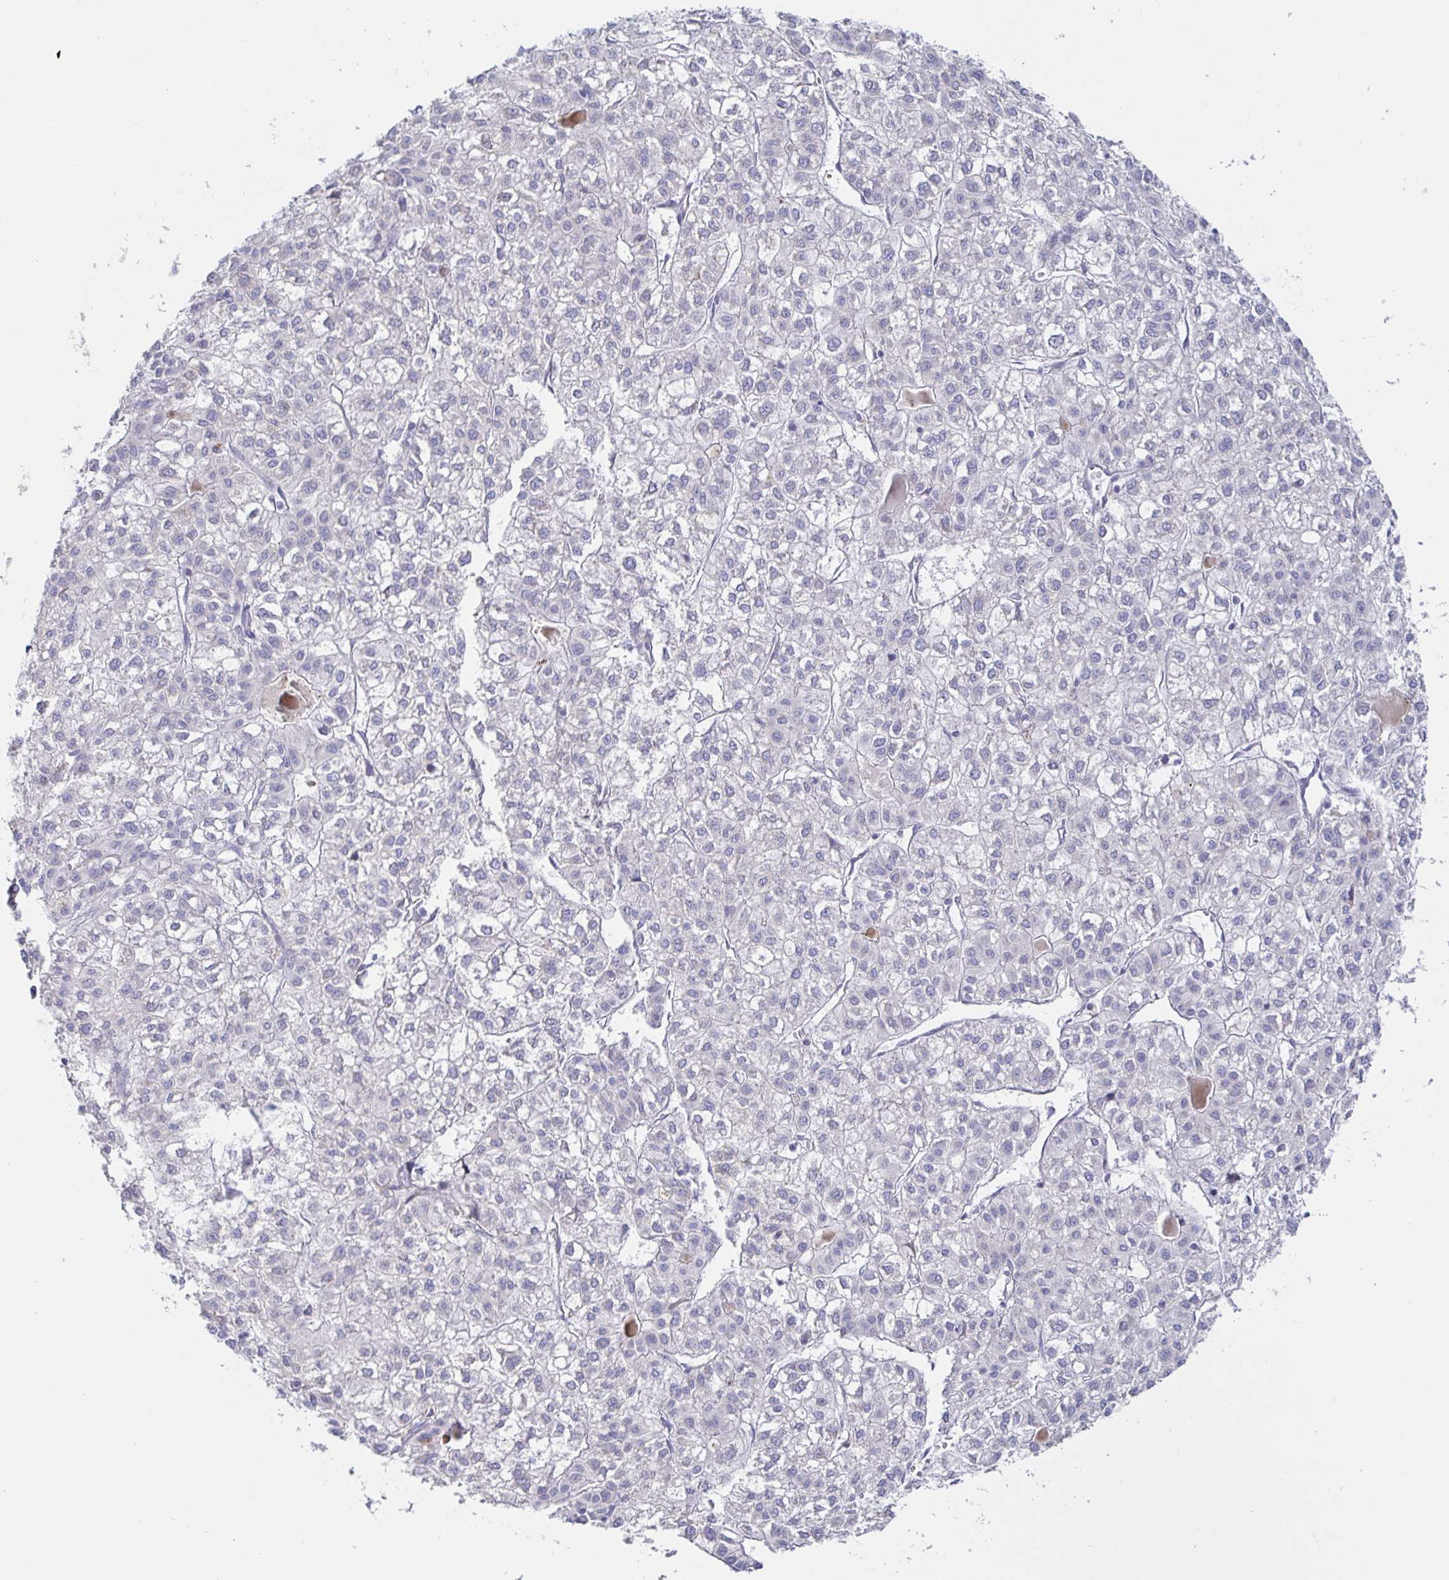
{"staining": {"intensity": "negative", "quantity": "none", "location": "none"}, "tissue": "liver cancer", "cell_type": "Tumor cells", "image_type": "cancer", "snomed": [{"axis": "morphology", "description": "Carcinoma, Hepatocellular, NOS"}, {"axis": "topography", "description": "Liver"}], "caption": "The immunohistochemistry (IHC) histopathology image has no significant staining in tumor cells of liver cancer tissue.", "gene": "SIAH3", "patient": {"sex": "female", "age": 43}}